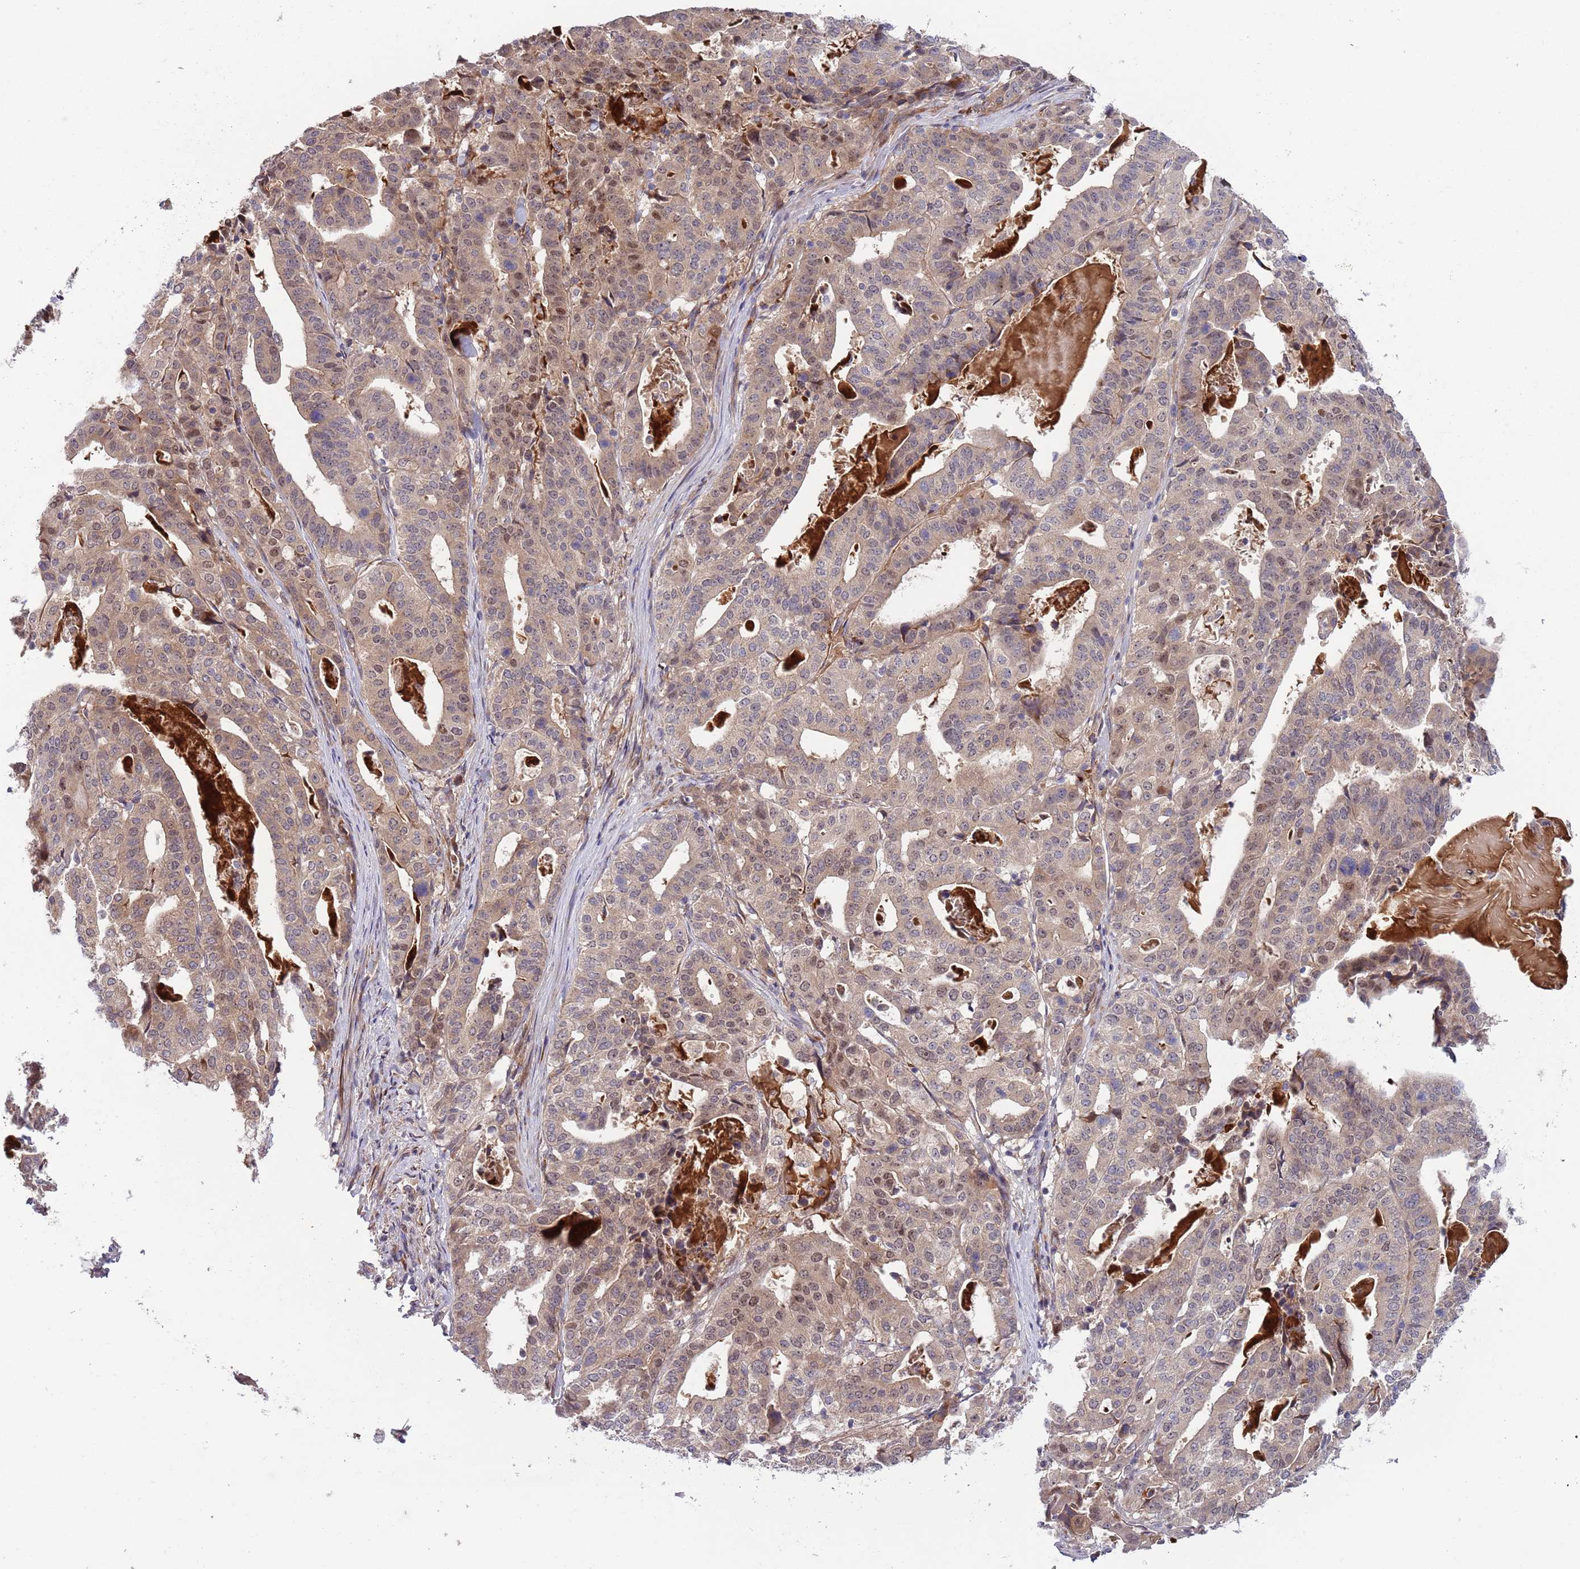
{"staining": {"intensity": "weak", "quantity": "25%-75%", "location": "cytoplasmic/membranous,nuclear"}, "tissue": "stomach cancer", "cell_type": "Tumor cells", "image_type": "cancer", "snomed": [{"axis": "morphology", "description": "Adenocarcinoma, NOS"}, {"axis": "topography", "description": "Stomach"}], "caption": "Stomach cancer stained for a protein demonstrates weak cytoplasmic/membranous and nuclear positivity in tumor cells.", "gene": "NT5DC4", "patient": {"sex": "male", "age": 48}}